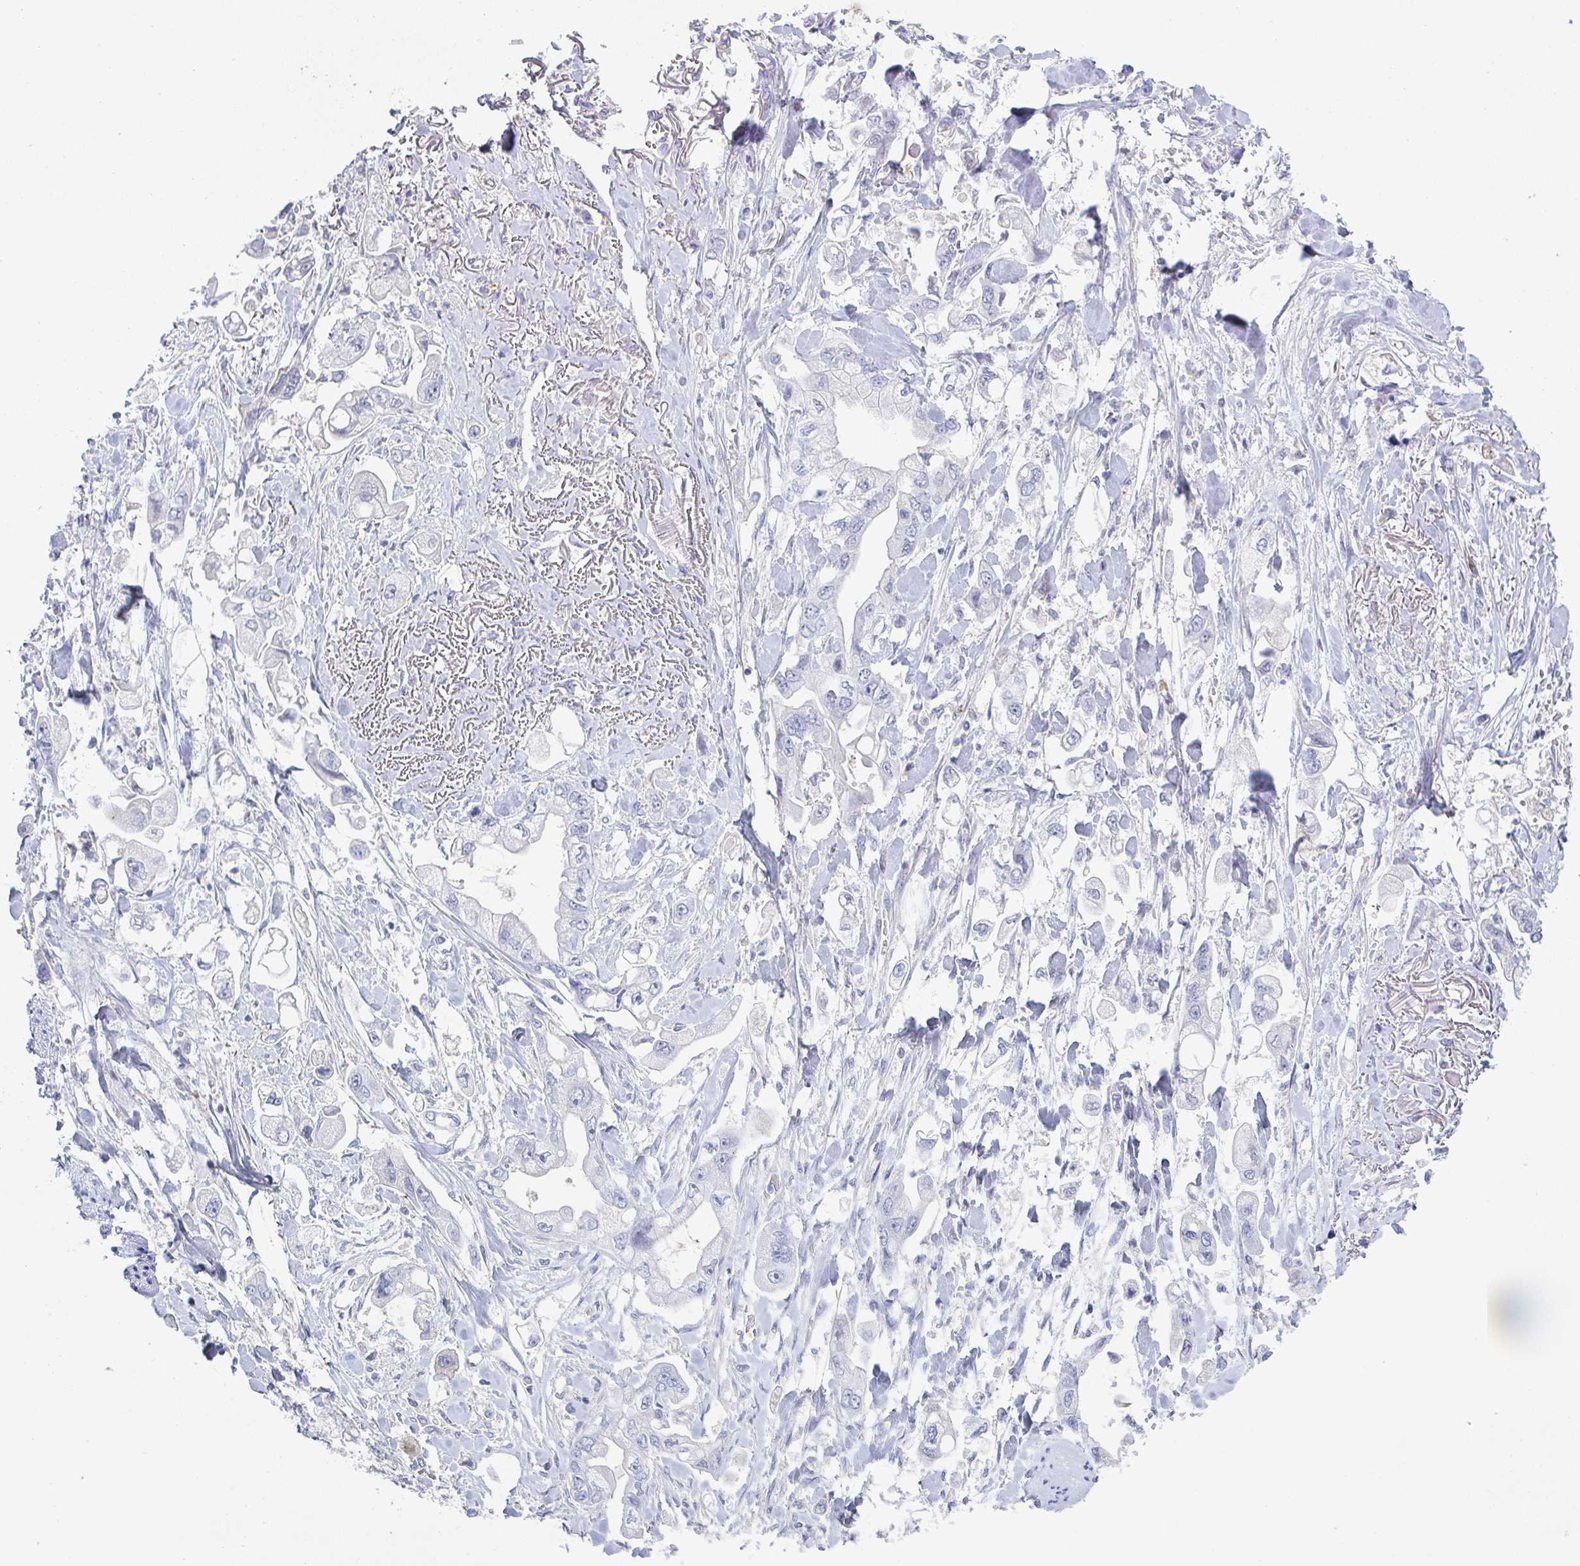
{"staining": {"intensity": "negative", "quantity": "none", "location": "none"}, "tissue": "stomach cancer", "cell_type": "Tumor cells", "image_type": "cancer", "snomed": [{"axis": "morphology", "description": "Adenocarcinoma, NOS"}, {"axis": "topography", "description": "Stomach"}], "caption": "Immunohistochemistry (IHC) of human adenocarcinoma (stomach) exhibits no expression in tumor cells.", "gene": "ADAM21", "patient": {"sex": "male", "age": 62}}